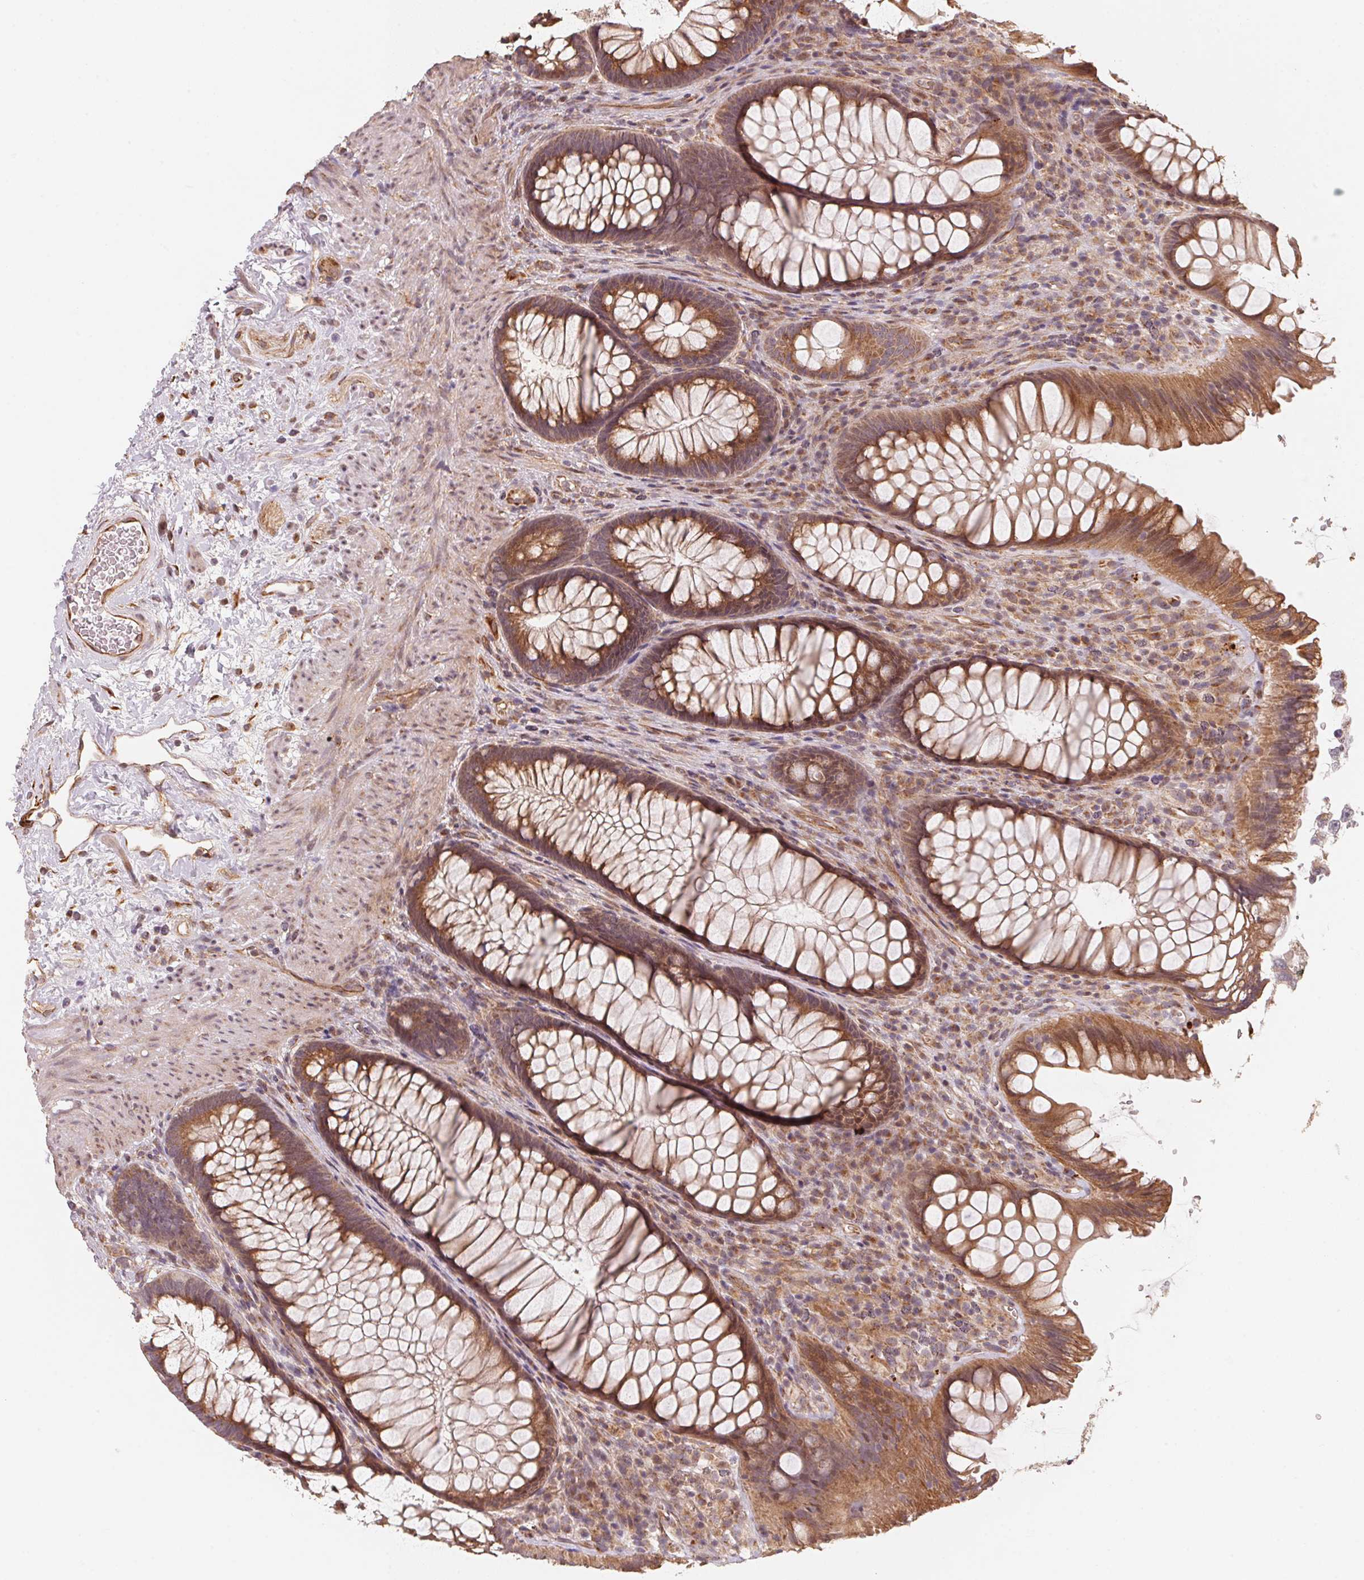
{"staining": {"intensity": "moderate", "quantity": ">75%", "location": "cytoplasmic/membranous"}, "tissue": "rectum", "cell_type": "Glandular cells", "image_type": "normal", "snomed": [{"axis": "morphology", "description": "Normal tissue, NOS"}, {"axis": "topography", "description": "Smooth muscle"}, {"axis": "topography", "description": "Rectum"}], "caption": "Brown immunohistochemical staining in normal rectum shows moderate cytoplasmic/membranous positivity in about >75% of glandular cells.", "gene": "TSPAN12", "patient": {"sex": "male", "age": 53}}